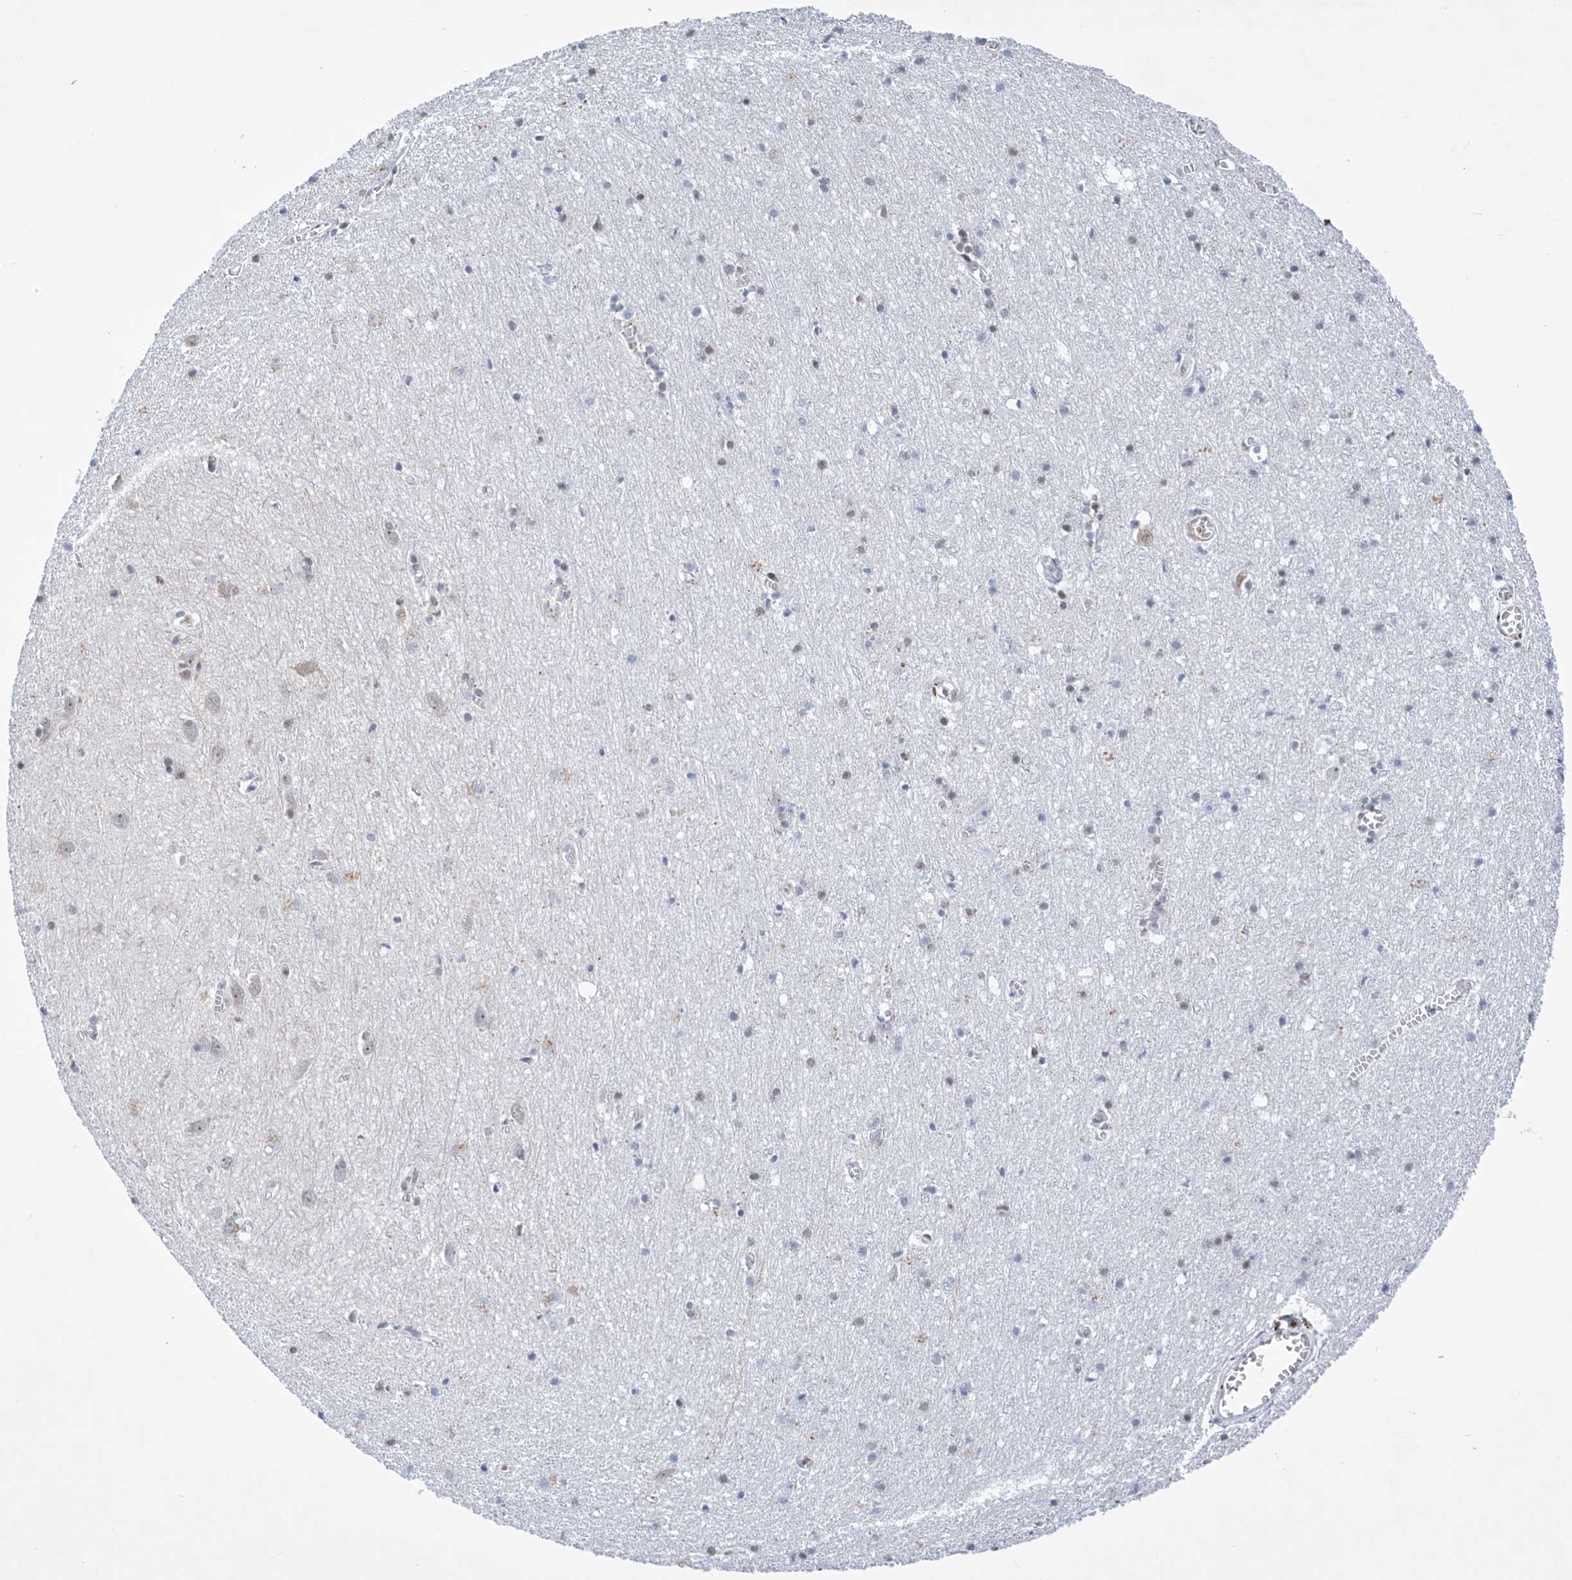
{"staining": {"intensity": "negative", "quantity": "none", "location": "none"}, "tissue": "cerebral cortex", "cell_type": "Endothelial cells", "image_type": "normal", "snomed": [{"axis": "morphology", "description": "Normal tissue, NOS"}, {"axis": "topography", "description": "Cerebral cortex"}], "caption": "DAB (3,3'-diaminobenzidine) immunohistochemical staining of benign cerebral cortex demonstrates no significant staining in endothelial cells. (DAB immunohistochemistry (IHC), high magnification).", "gene": "MSL3", "patient": {"sex": "female", "age": 64}}